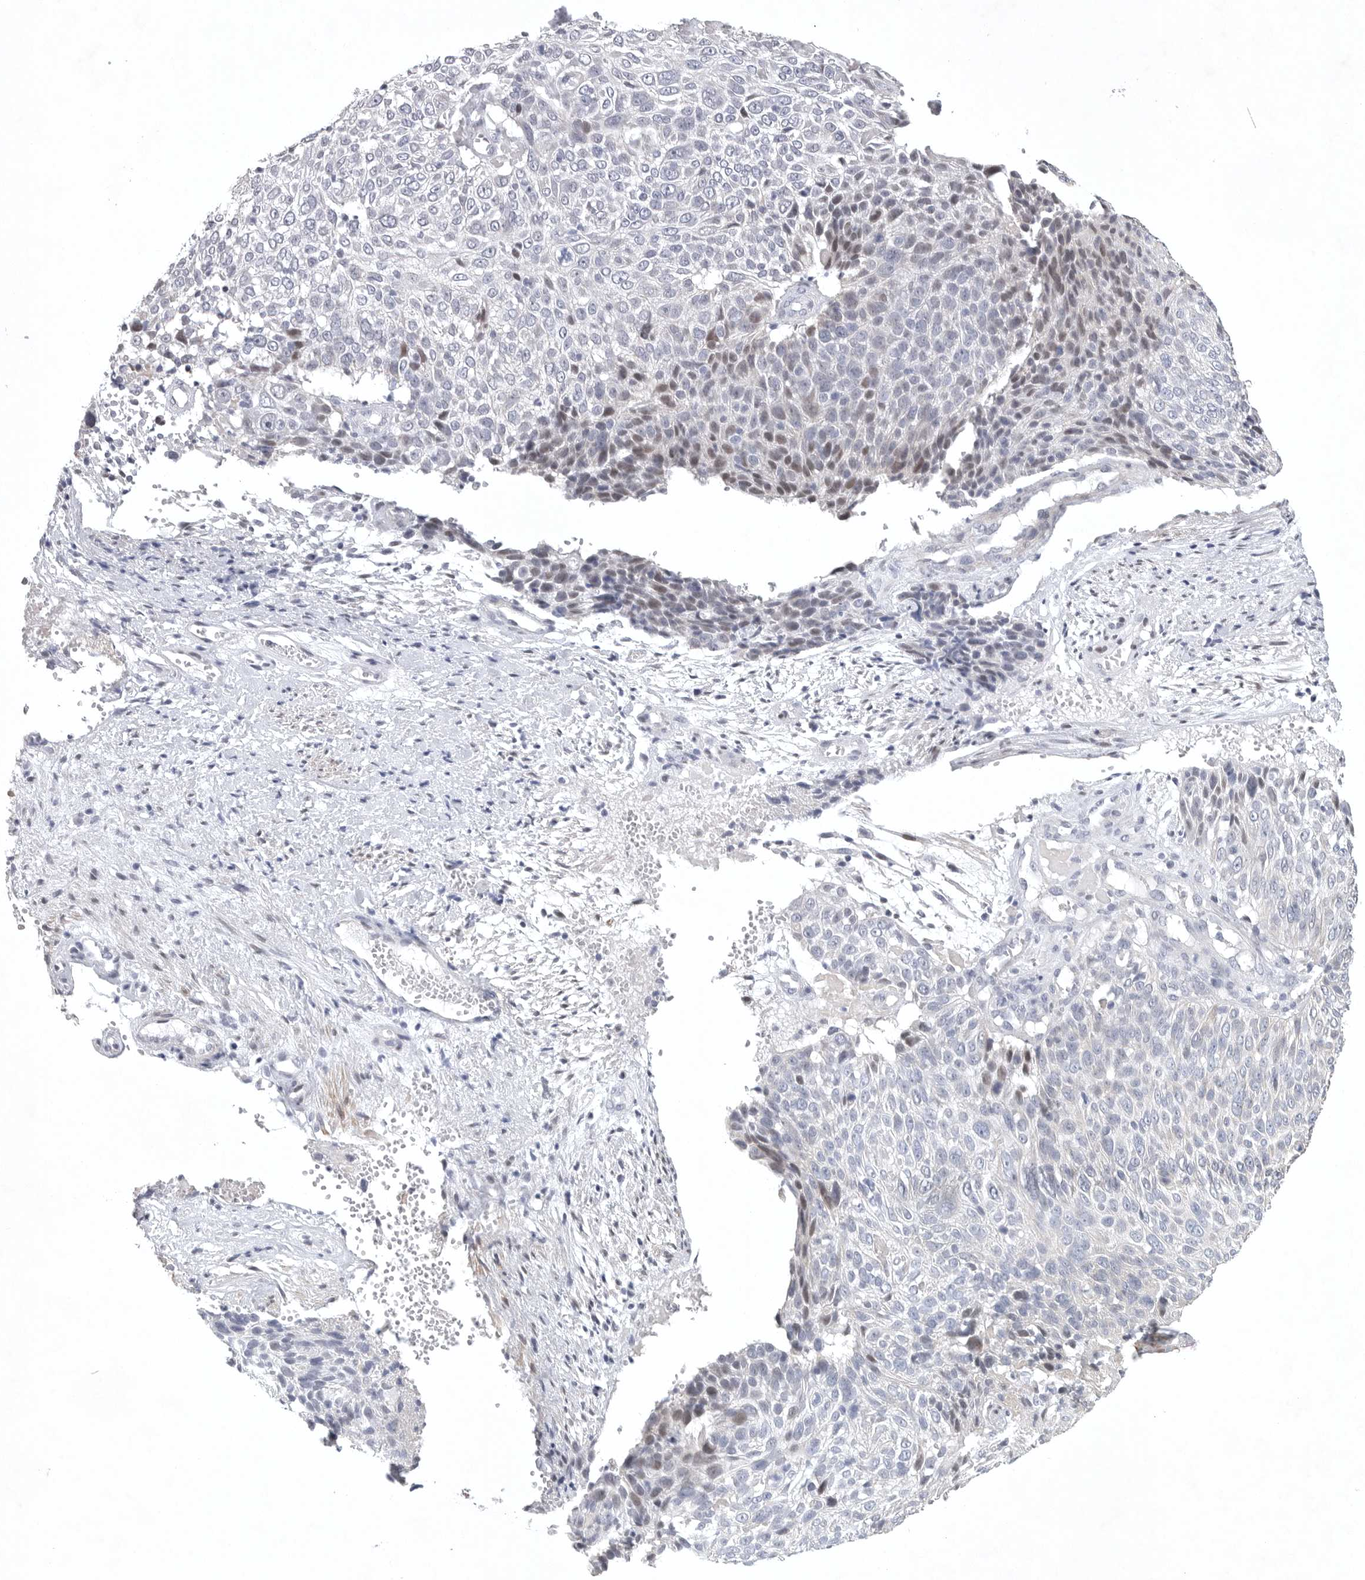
{"staining": {"intensity": "weak", "quantity": "<25%", "location": "nuclear"}, "tissue": "cervical cancer", "cell_type": "Tumor cells", "image_type": "cancer", "snomed": [{"axis": "morphology", "description": "Squamous cell carcinoma, NOS"}, {"axis": "topography", "description": "Cervix"}], "caption": "Immunohistochemical staining of human cervical squamous cell carcinoma exhibits no significant staining in tumor cells.", "gene": "TNR", "patient": {"sex": "female", "age": 74}}